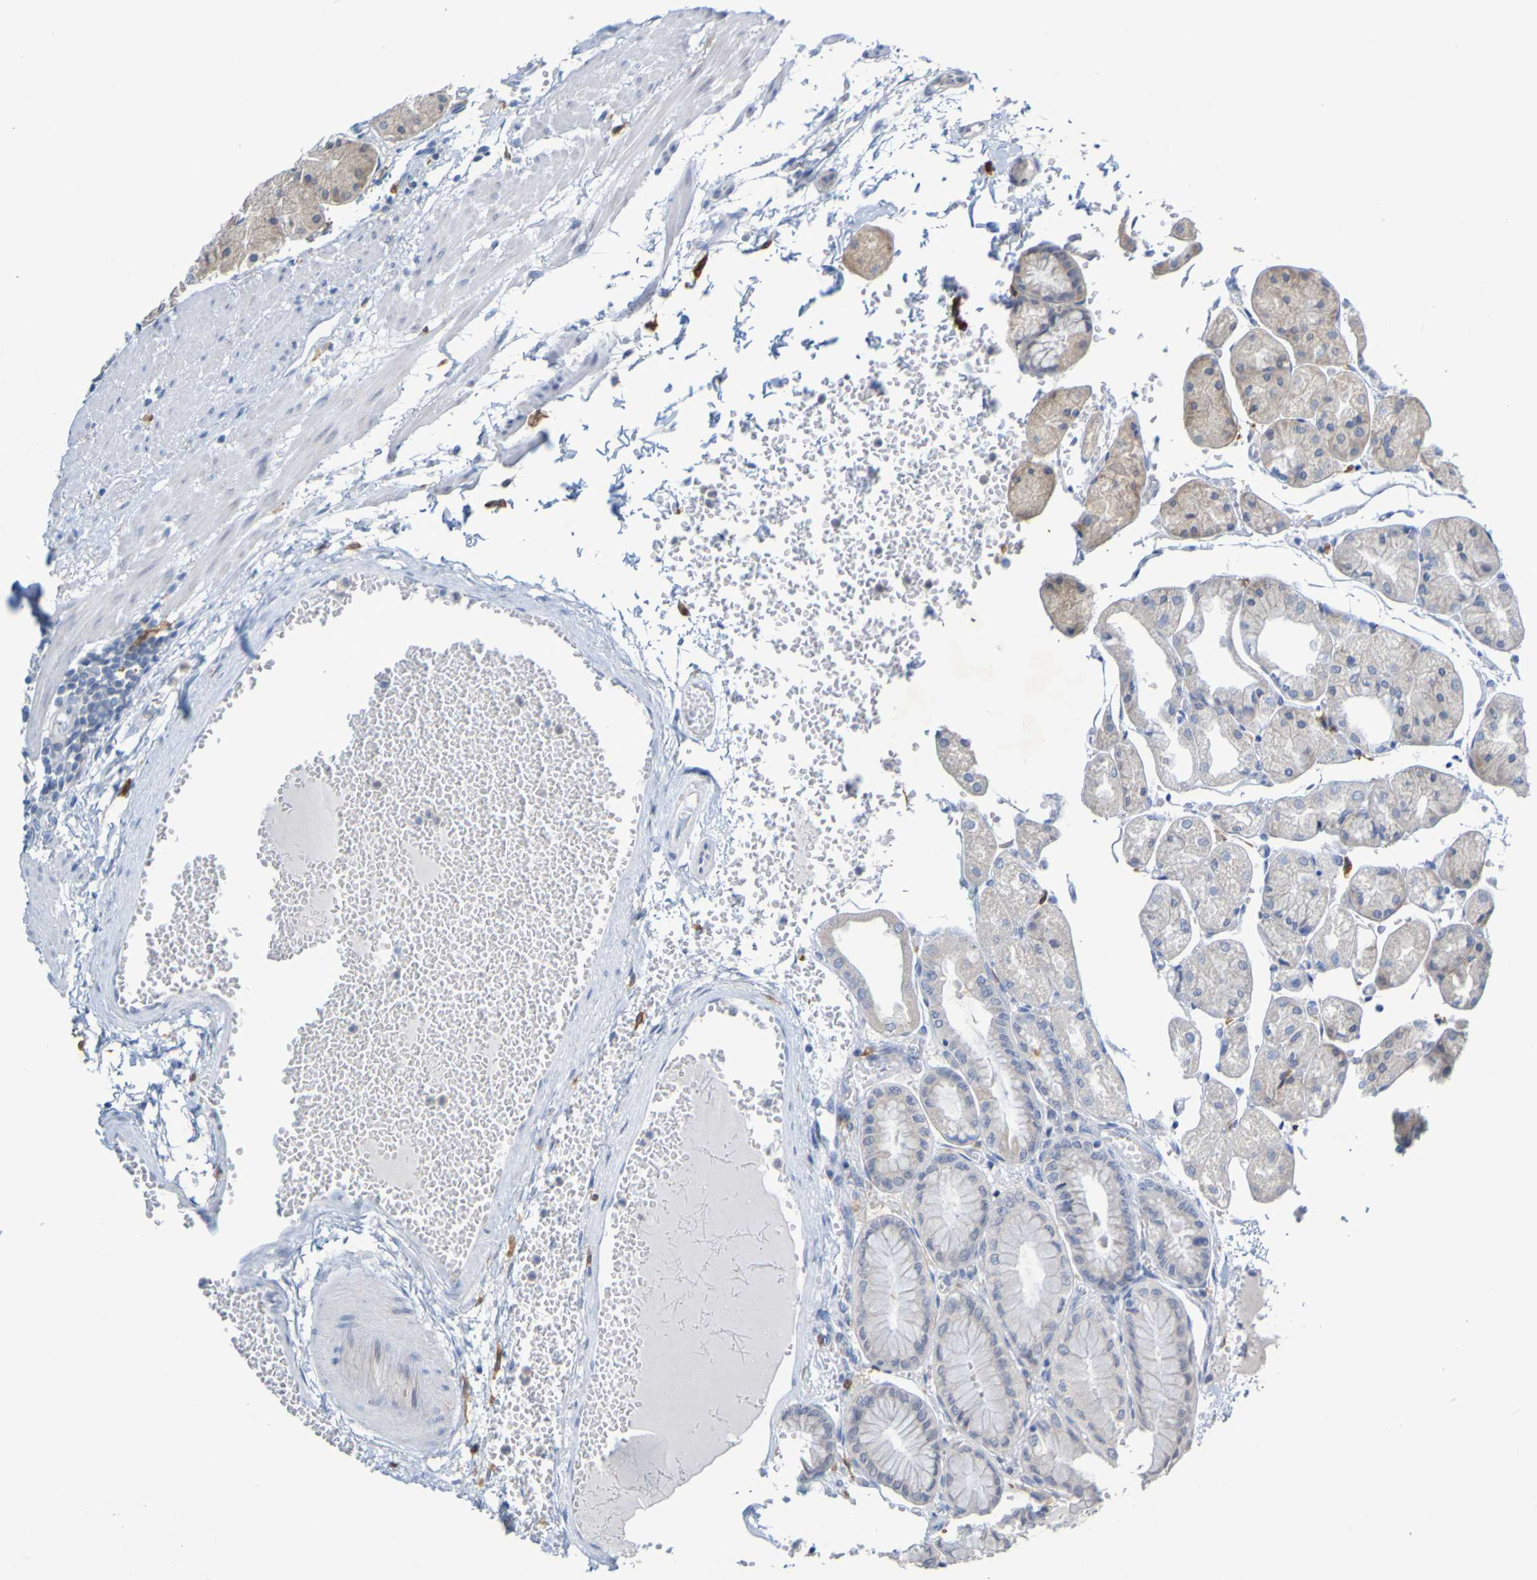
{"staining": {"intensity": "weak", "quantity": "<25%", "location": "cytoplasmic/membranous"}, "tissue": "stomach", "cell_type": "Glandular cells", "image_type": "normal", "snomed": [{"axis": "morphology", "description": "Normal tissue, NOS"}, {"axis": "topography", "description": "Stomach, upper"}], "caption": "A histopathology image of human stomach is negative for staining in glandular cells. The staining is performed using DAB brown chromogen with nuclei counter-stained in using hematoxylin.", "gene": "LILRB5", "patient": {"sex": "male", "age": 72}}